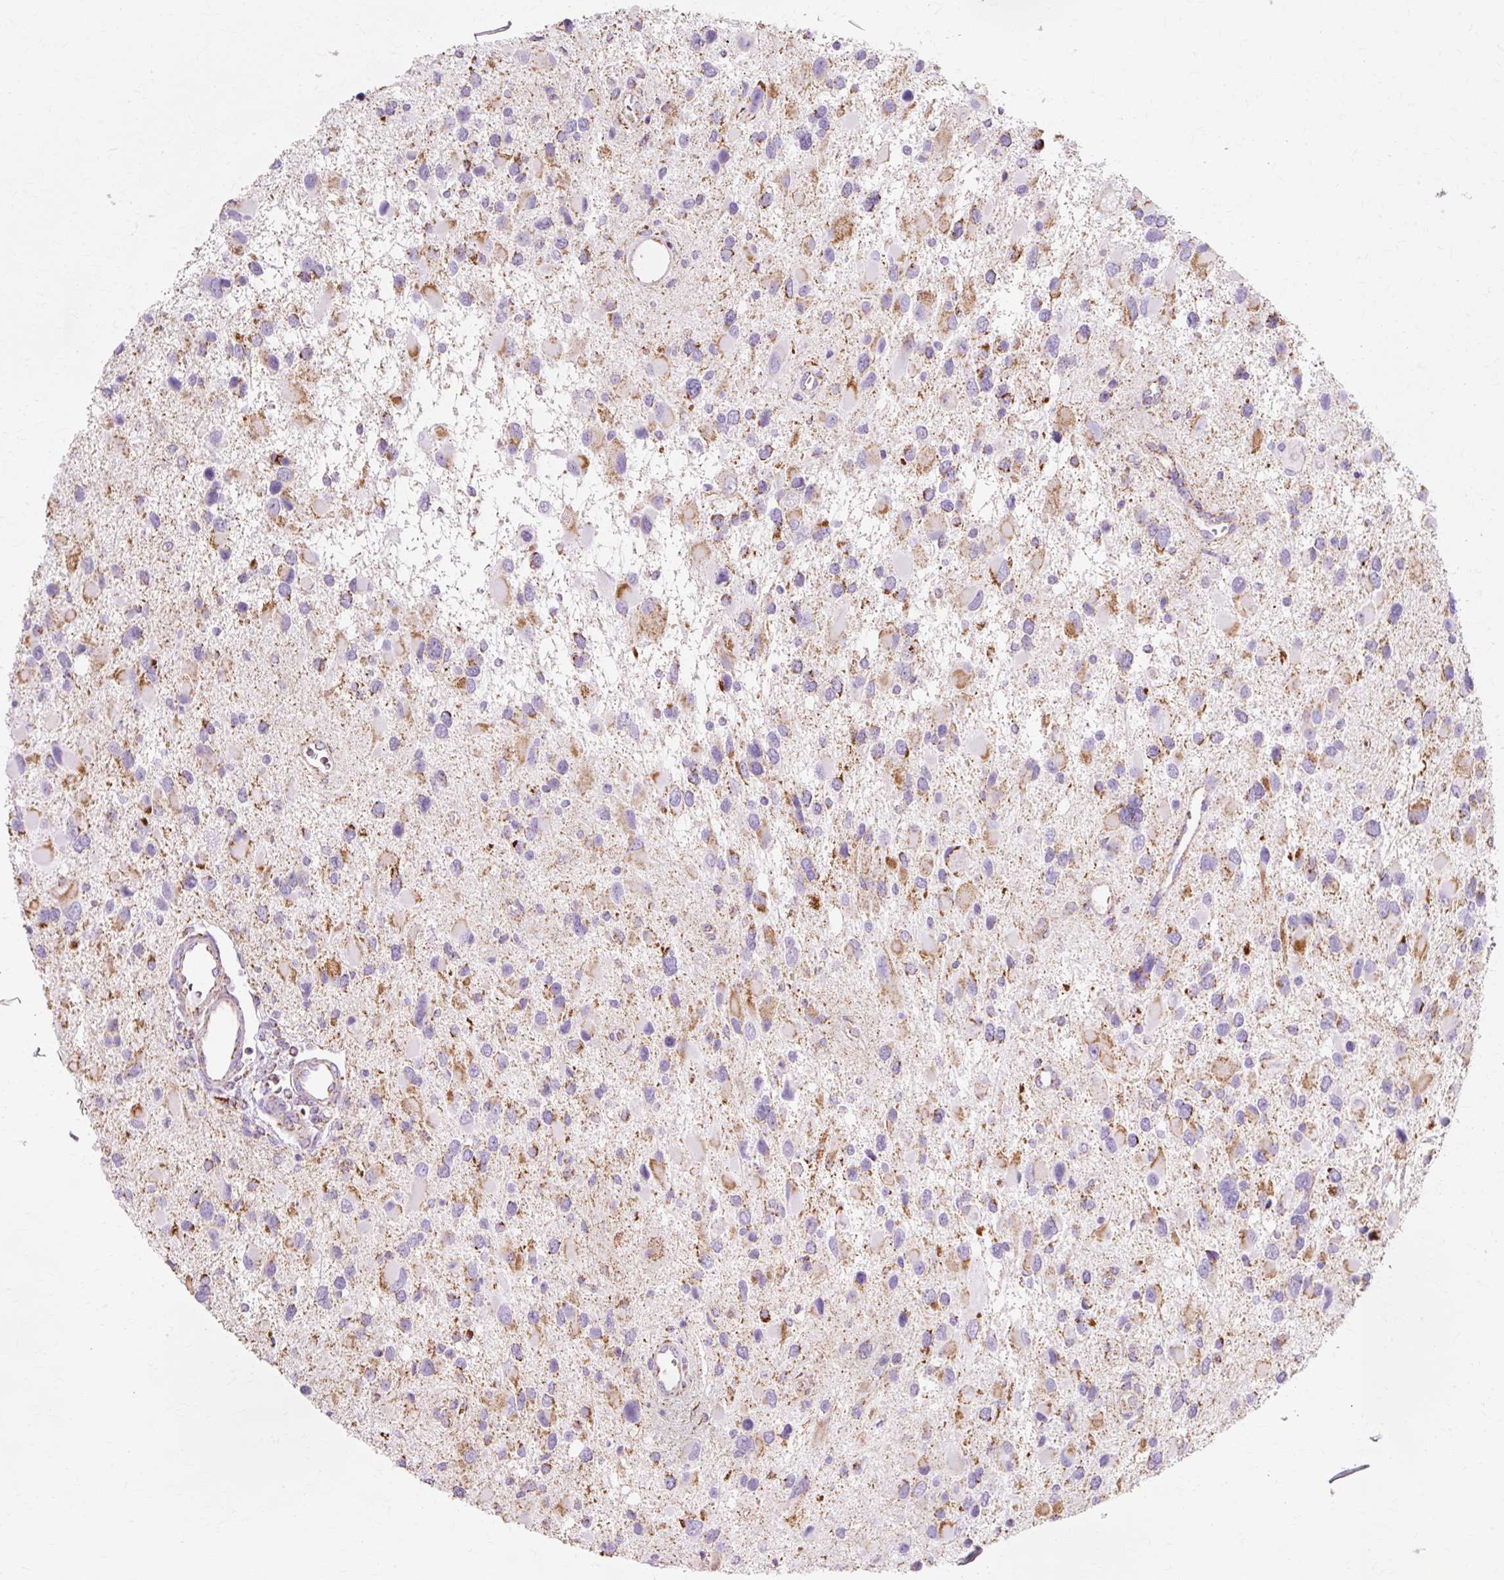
{"staining": {"intensity": "moderate", "quantity": "<25%", "location": "cytoplasmic/membranous"}, "tissue": "glioma", "cell_type": "Tumor cells", "image_type": "cancer", "snomed": [{"axis": "morphology", "description": "Glioma, malignant, High grade"}, {"axis": "topography", "description": "Brain"}], "caption": "Immunohistochemistry image of neoplastic tissue: human high-grade glioma (malignant) stained using IHC exhibits low levels of moderate protein expression localized specifically in the cytoplasmic/membranous of tumor cells, appearing as a cytoplasmic/membranous brown color.", "gene": "ATP5PO", "patient": {"sex": "male", "age": 53}}